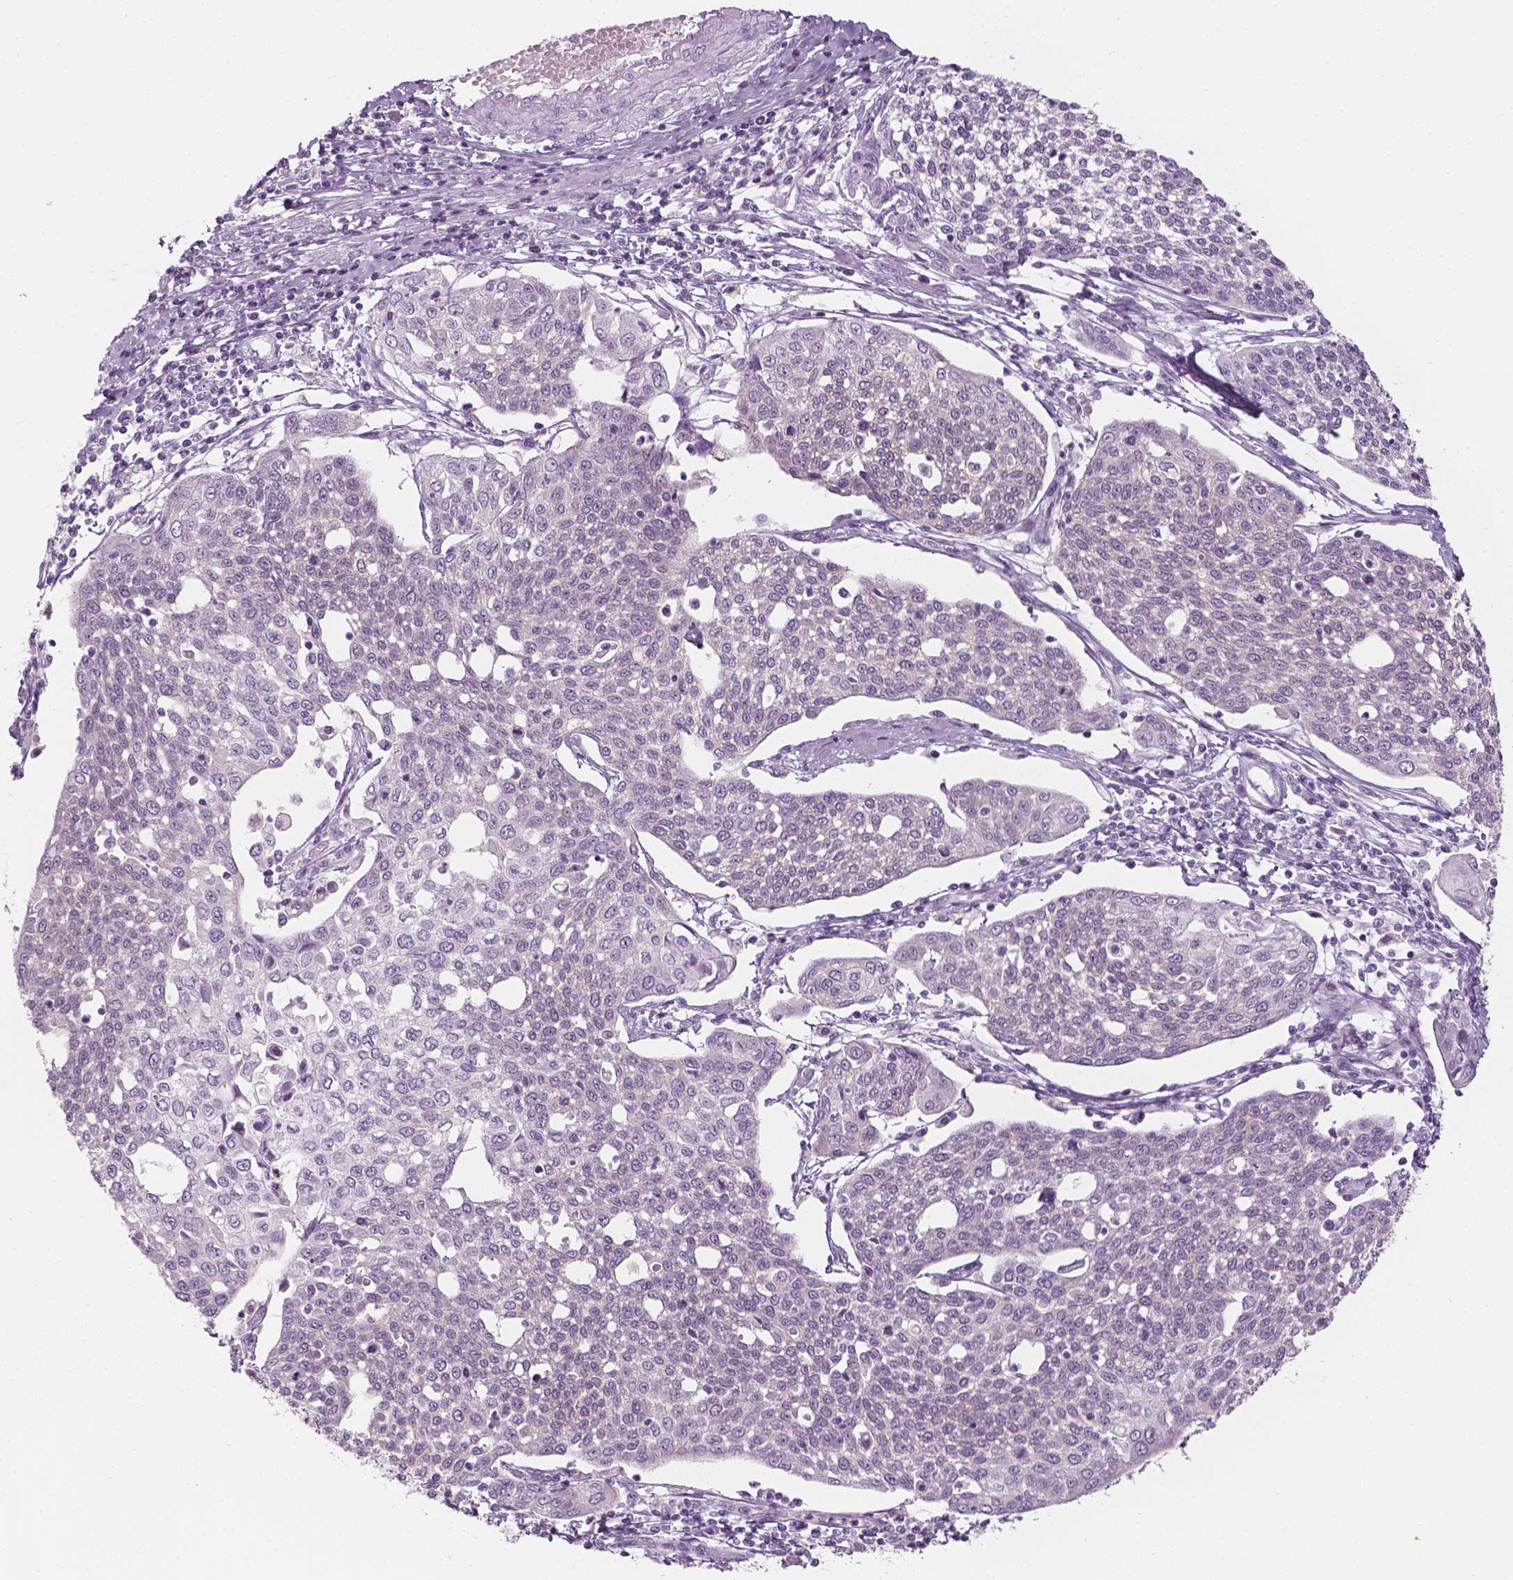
{"staining": {"intensity": "negative", "quantity": "none", "location": "none"}, "tissue": "cervical cancer", "cell_type": "Tumor cells", "image_type": "cancer", "snomed": [{"axis": "morphology", "description": "Squamous cell carcinoma, NOS"}, {"axis": "topography", "description": "Cervix"}], "caption": "The photomicrograph reveals no significant expression in tumor cells of cervical squamous cell carcinoma. (Stains: DAB IHC with hematoxylin counter stain, Microscopy: brightfield microscopy at high magnification).", "gene": "SHMT1", "patient": {"sex": "female", "age": 34}}